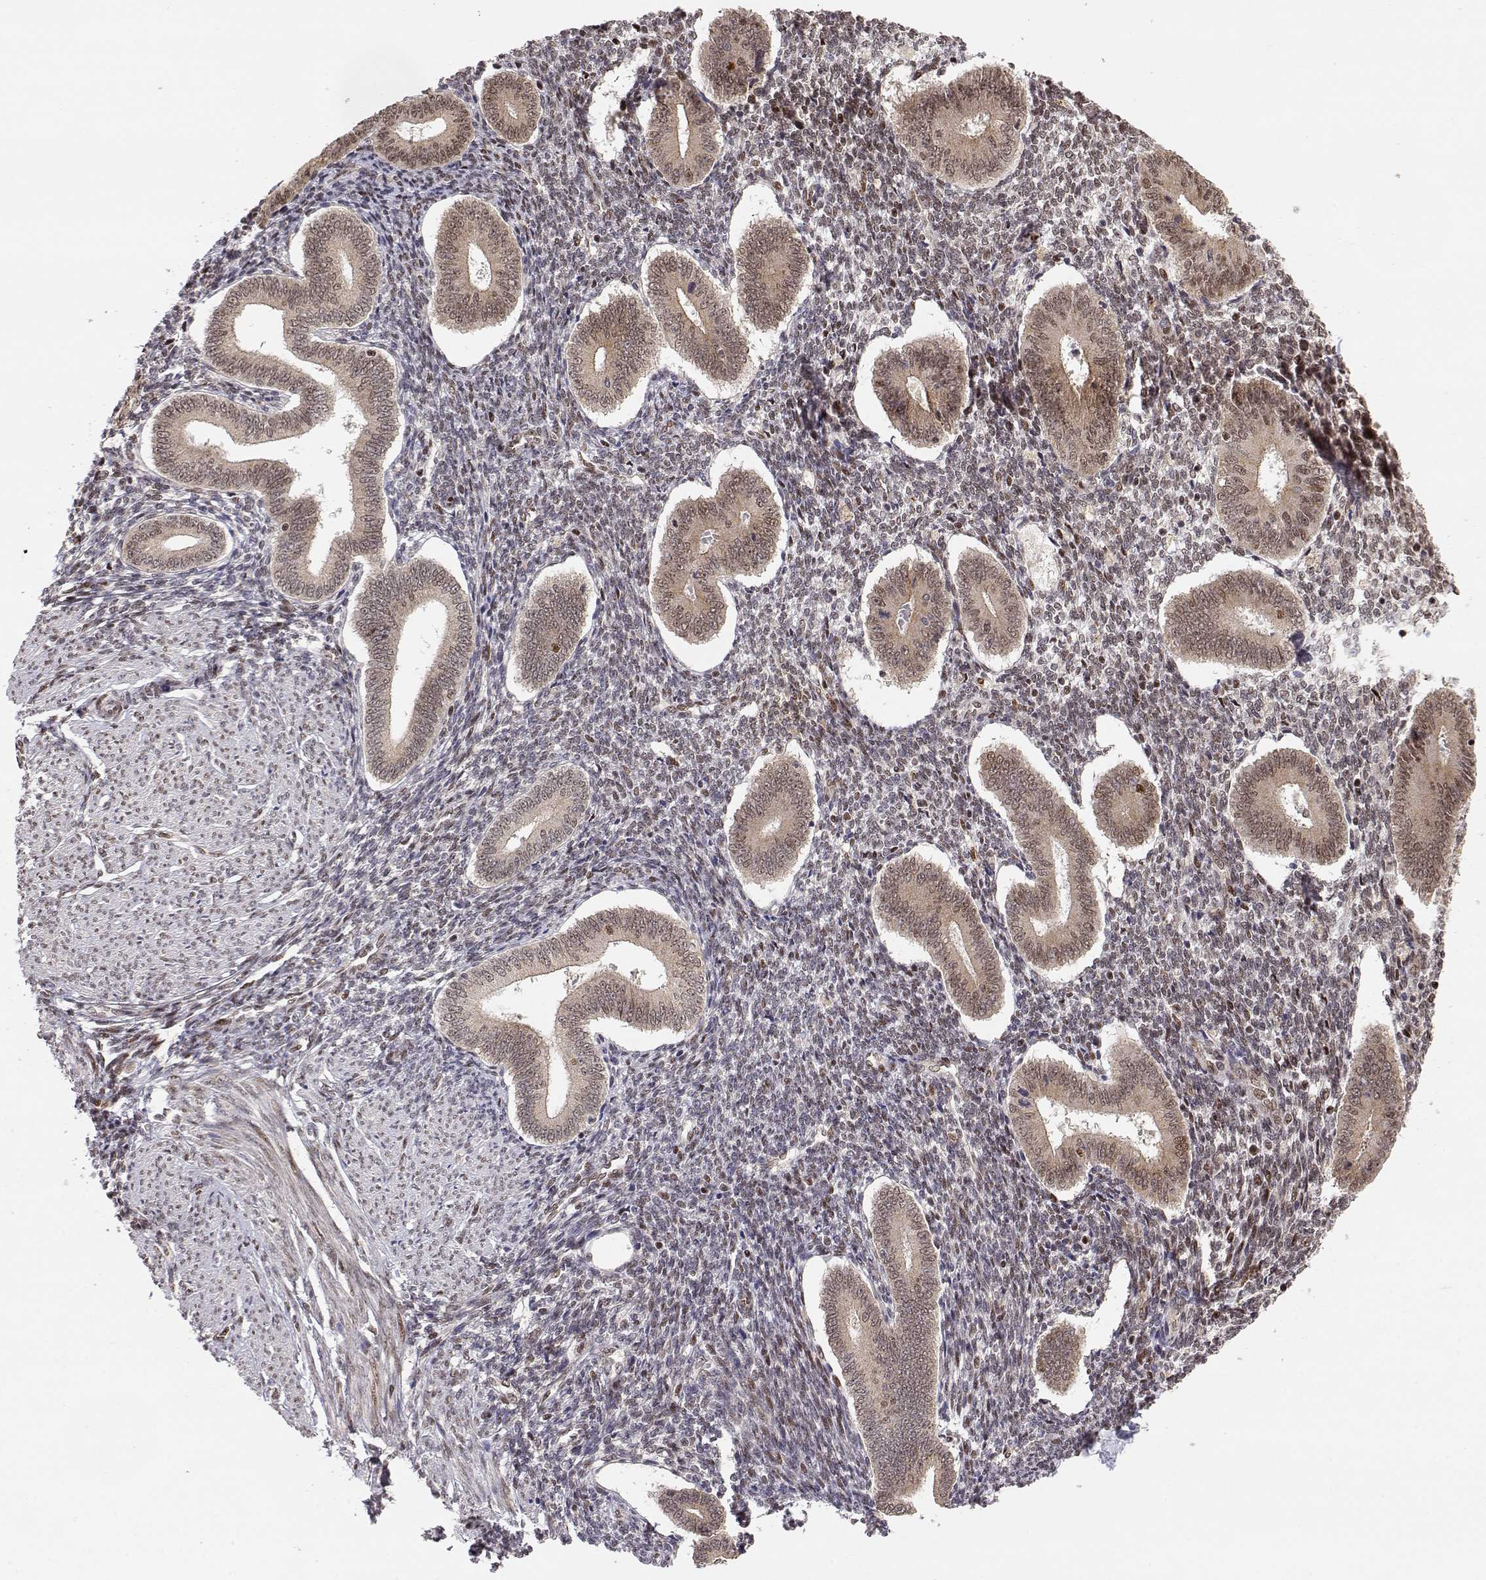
{"staining": {"intensity": "moderate", "quantity": "<25%", "location": "nuclear"}, "tissue": "endometrium", "cell_type": "Cells in endometrial stroma", "image_type": "normal", "snomed": [{"axis": "morphology", "description": "Normal tissue, NOS"}, {"axis": "topography", "description": "Endometrium"}], "caption": "IHC of normal human endometrium exhibits low levels of moderate nuclear staining in approximately <25% of cells in endometrial stroma.", "gene": "BRCA1", "patient": {"sex": "female", "age": 40}}